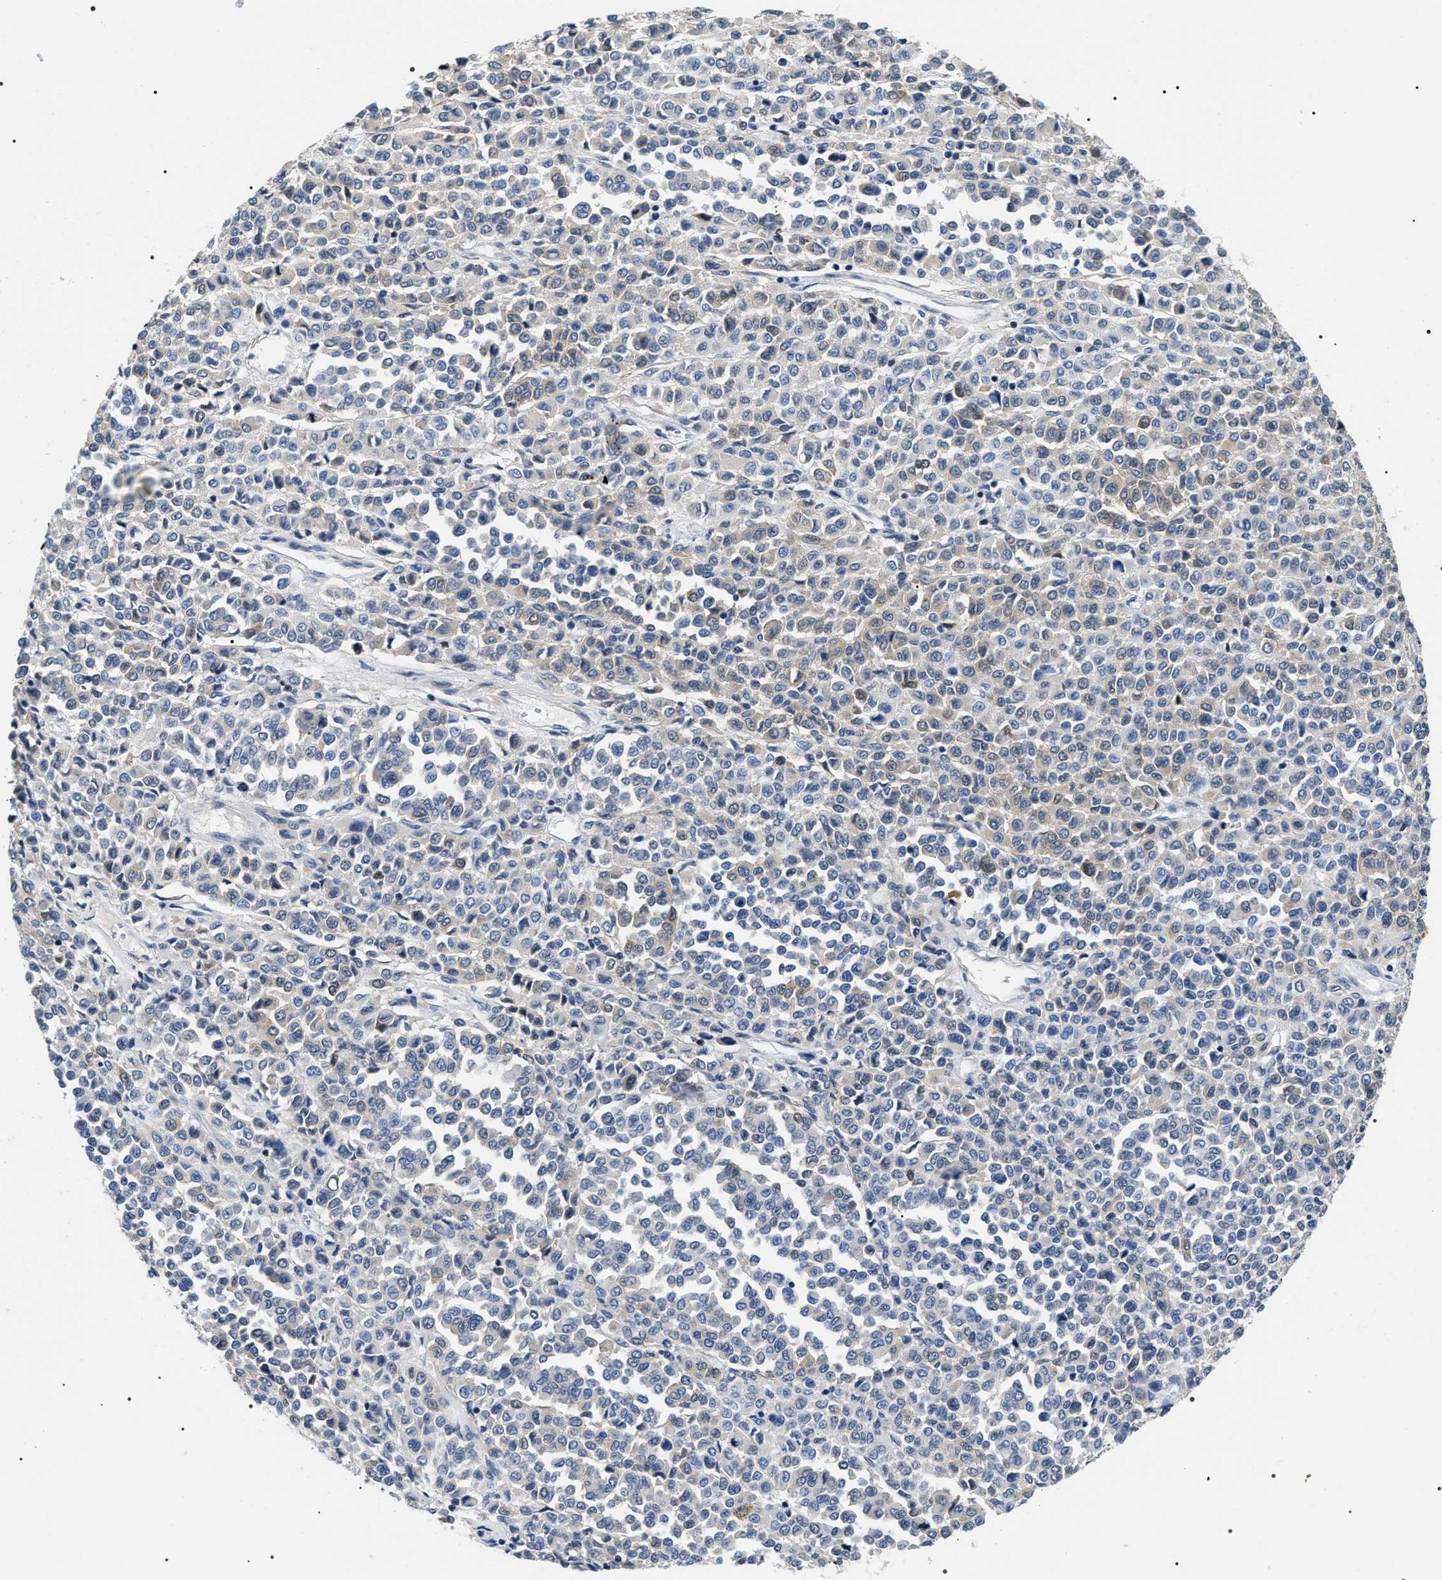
{"staining": {"intensity": "negative", "quantity": "none", "location": "none"}, "tissue": "melanoma", "cell_type": "Tumor cells", "image_type": "cancer", "snomed": [{"axis": "morphology", "description": "Malignant melanoma, Metastatic site"}, {"axis": "topography", "description": "Pancreas"}], "caption": "A histopathology image of human malignant melanoma (metastatic site) is negative for staining in tumor cells. (DAB IHC, high magnification).", "gene": "BAG2", "patient": {"sex": "female", "age": 30}}